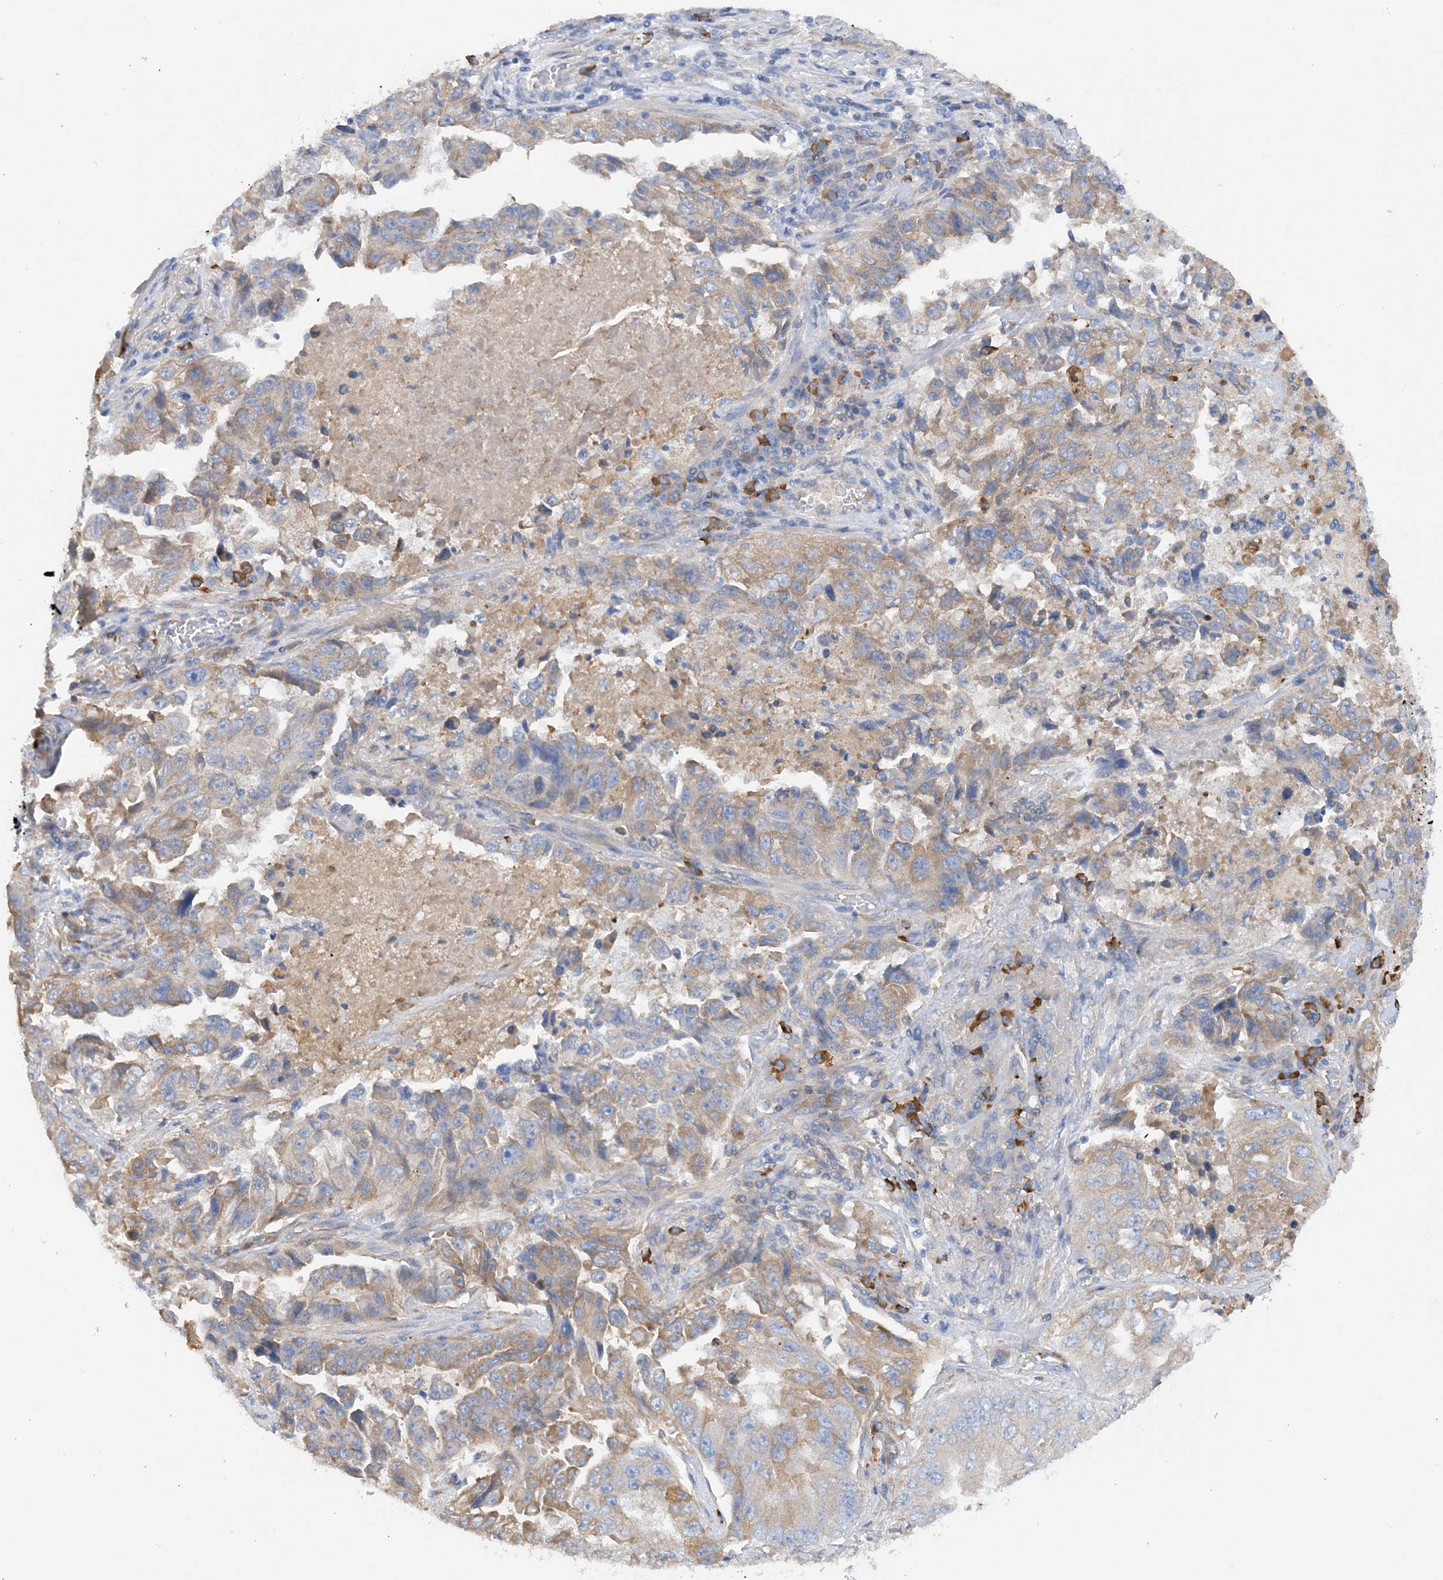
{"staining": {"intensity": "moderate", "quantity": "25%-75%", "location": "cytoplasmic/membranous"}, "tissue": "lung cancer", "cell_type": "Tumor cells", "image_type": "cancer", "snomed": [{"axis": "morphology", "description": "Adenocarcinoma, NOS"}, {"axis": "topography", "description": "Lung"}], "caption": "IHC histopathology image of human lung cancer stained for a protein (brown), which shows medium levels of moderate cytoplasmic/membranous staining in about 25%-75% of tumor cells.", "gene": "SLC5A11", "patient": {"sex": "female", "age": 51}}